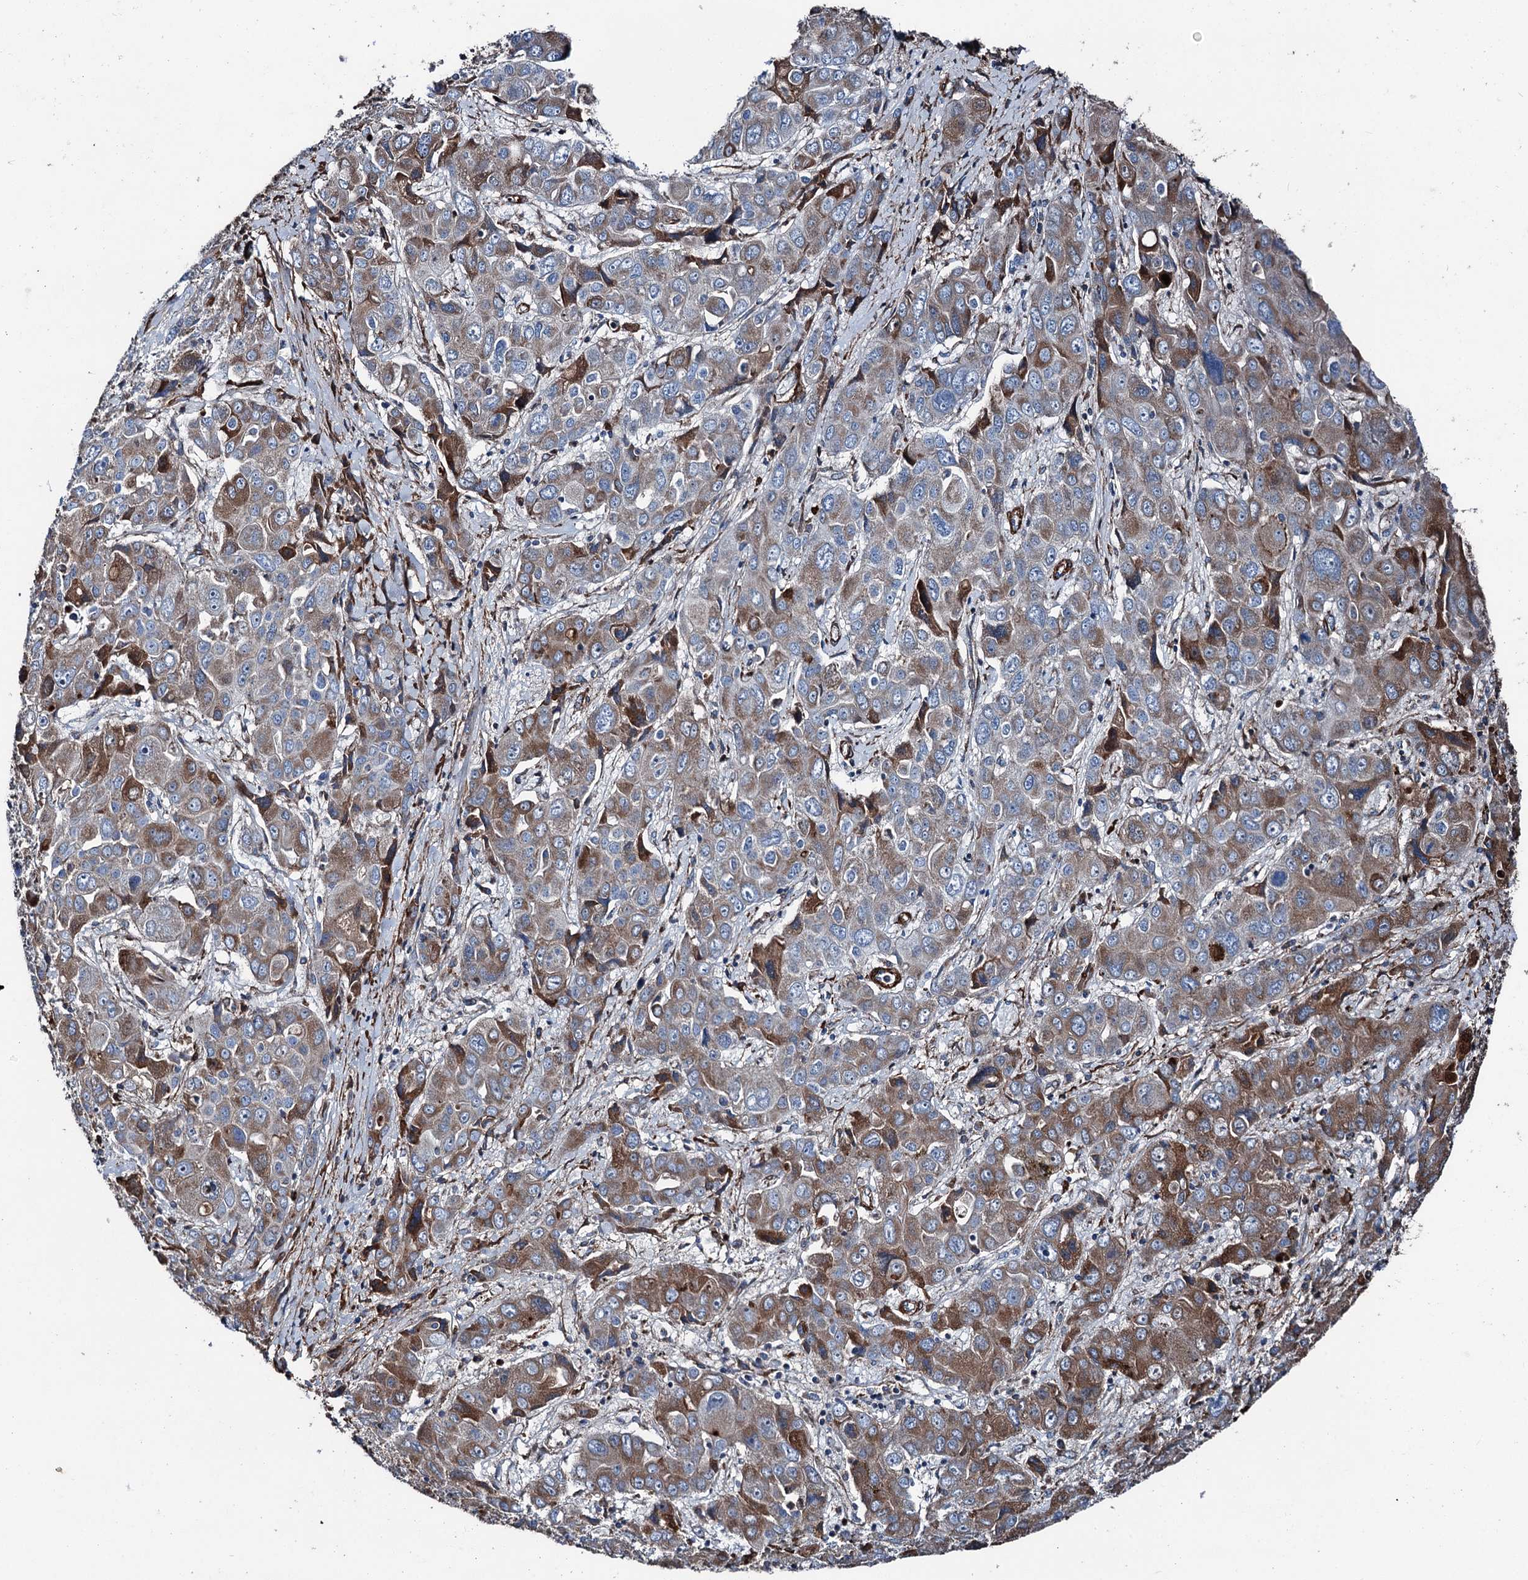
{"staining": {"intensity": "moderate", "quantity": ">75%", "location": "cytoplasmic/membranous"}, "tissue": "liver cancer", "cell_type": "Tumor cells", "image_type": "cancer", "snomed": [{"axis": "morphology", "description": "Cholangiocarcinoma"}, {"axis": "topography", "description": "Liver"}], "caption": "Protein expression analysis of human liver cholangiocarcinoma reveals moderate cytoplasmic/membranous staining in about >75% of tumor cells. (IHC, brightfield microscopy, high magnification).", "gene": "DDIAS", "patient": {"sex": "male", "age": 67}}